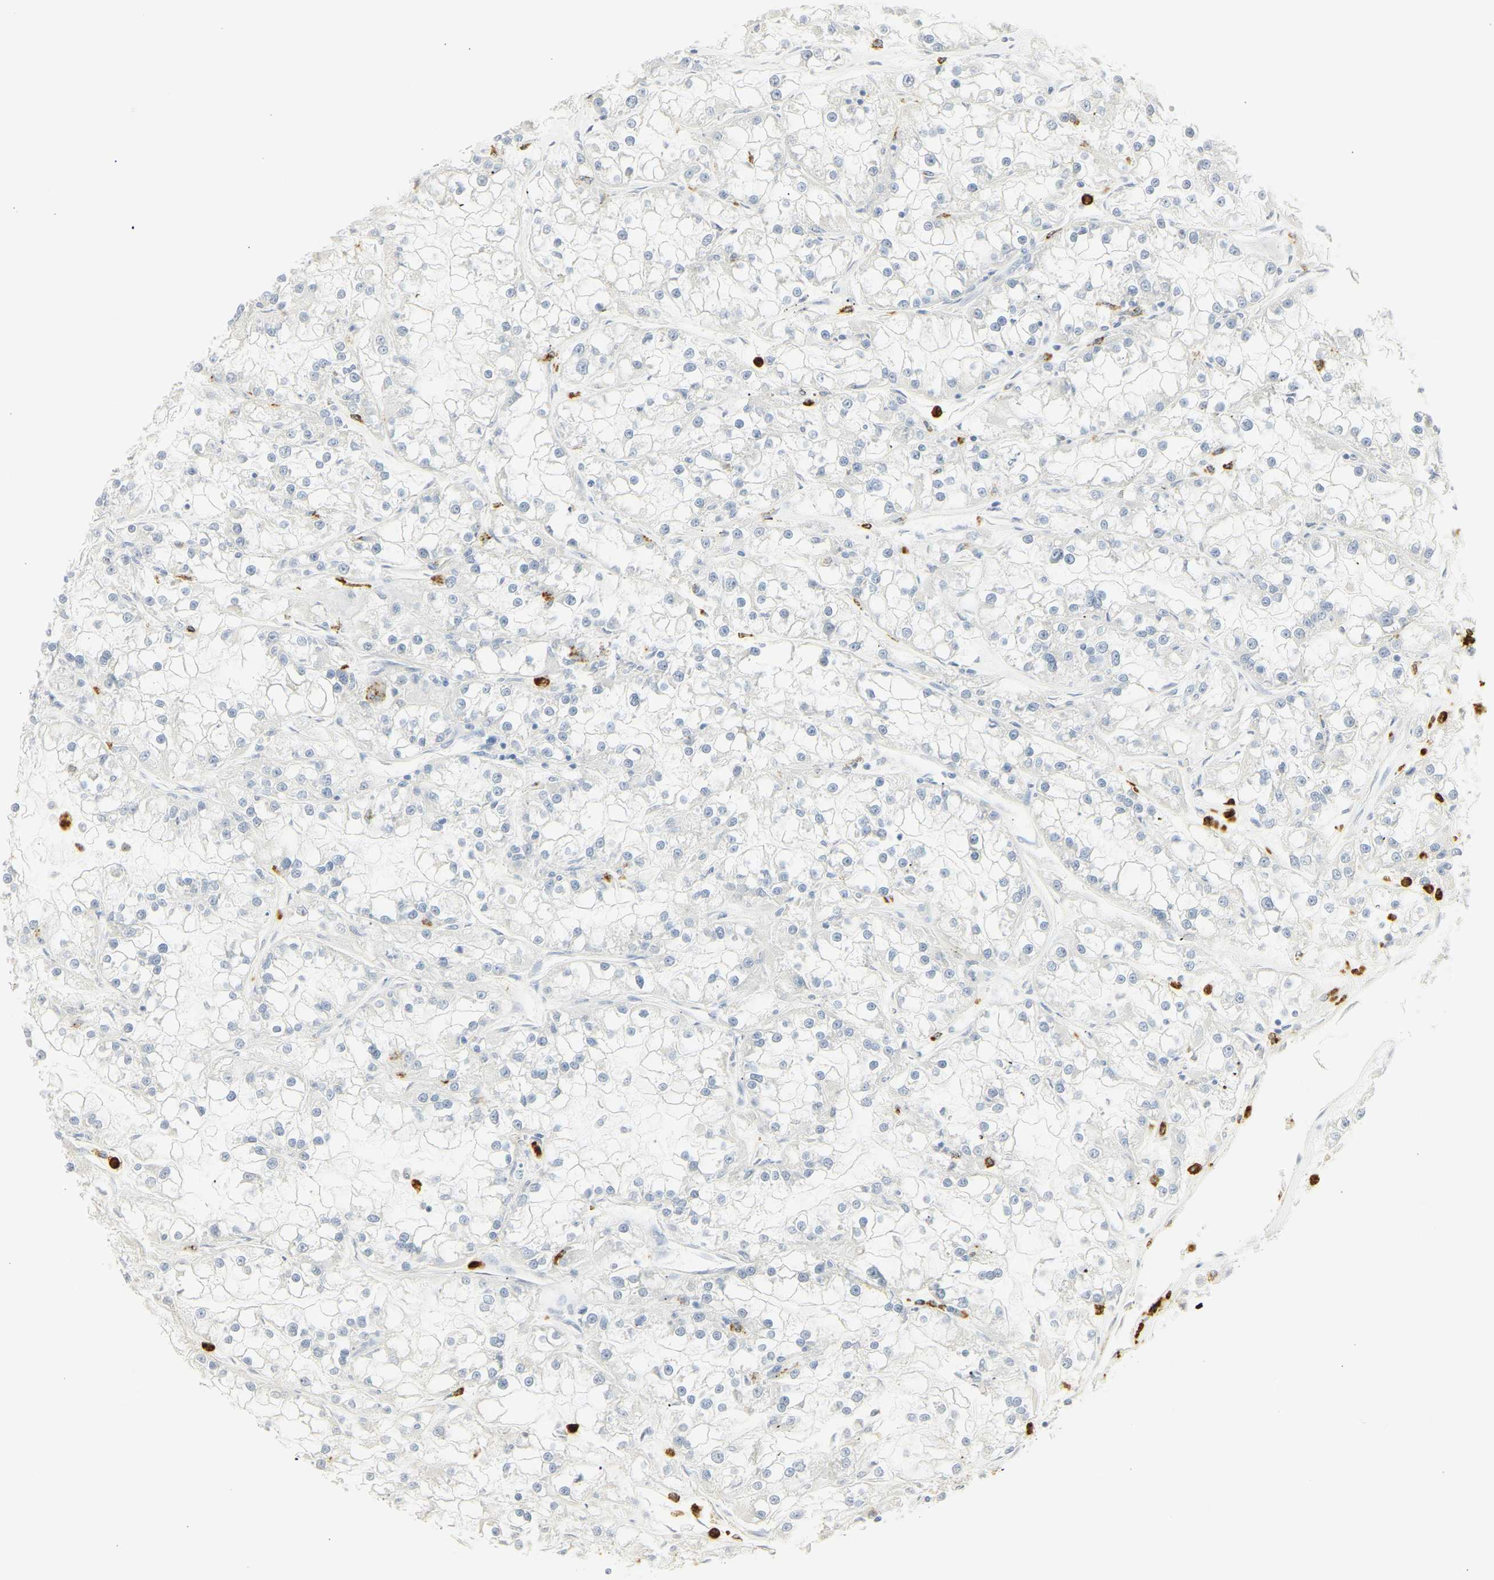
{"staining": {"intensity": "negative", "quantity": "none", "location": "none"}, "tissue": "renal cancer", "cell_type": "Tumor cells", "image_type": "cancer", "snomed": [{"axis": "morphology", "description": "Adenocarcinoma, NOS"}, {"axis": "topography", "description": "Kidney"}], "caption": "An immunohistochemistry micrograph of adenocarcinoma (renal) is shown. There is no staining in tumor cells of adenocarcinoma (renal).", "gene": "MPO", "patient": {"sex": "female", "age": 52}}